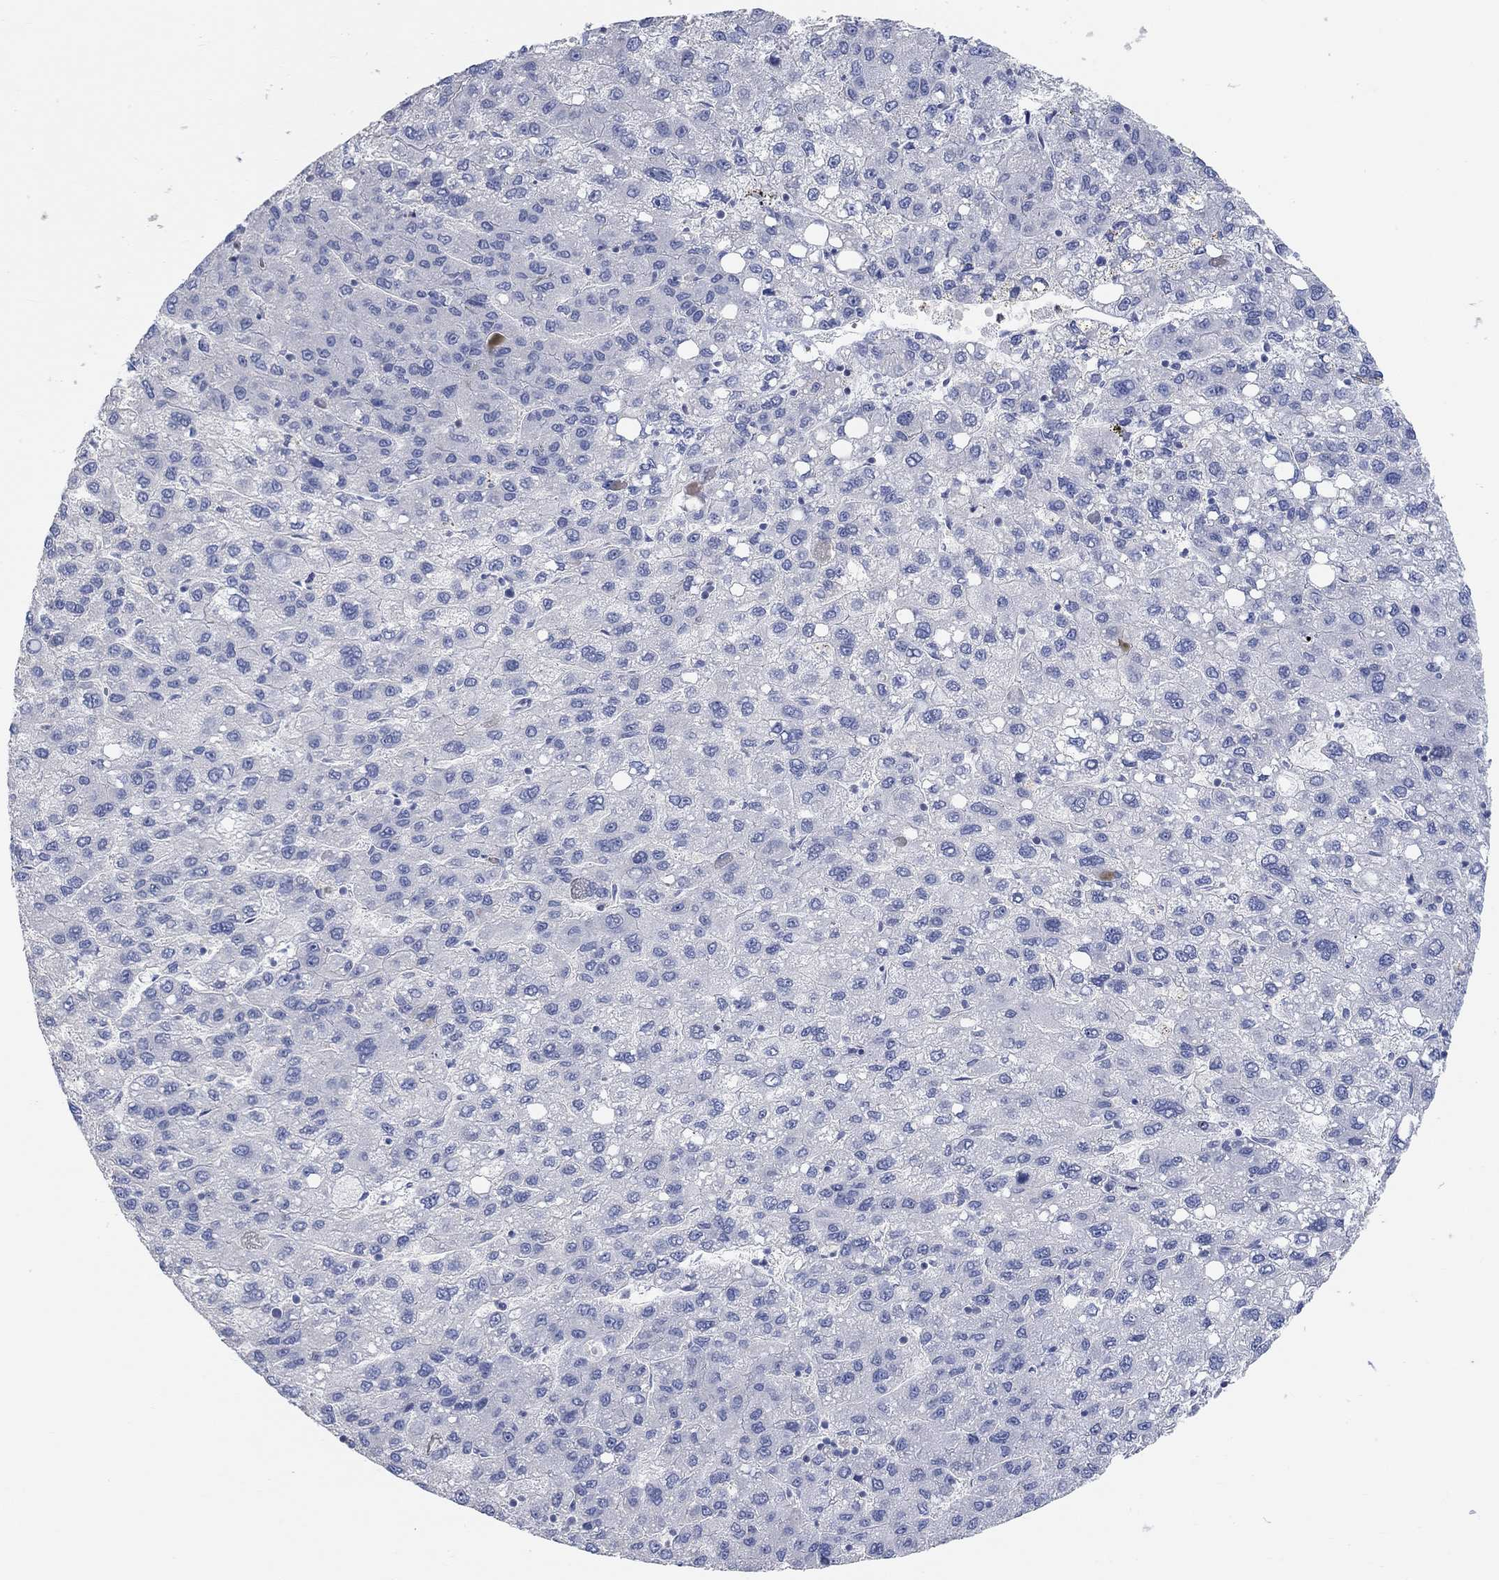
{"staining": {"intensity": "negative", "quantity": "none", "location": "none"}, "tissue": "liver cancer", "cell_type": "Tumor cells", "image_type": "cancer", "snomed": [{"axis": "morphology", "description": "Carcinoma, Hepatocellular, NOS"}, {"axis": "topography", "description": "Liver"}], "caption": "Image shows no significant protein positivity in tumor cells of liver cancer.", "gene": "NLRP14", "patient": {"sex": "female", "age": 82}}